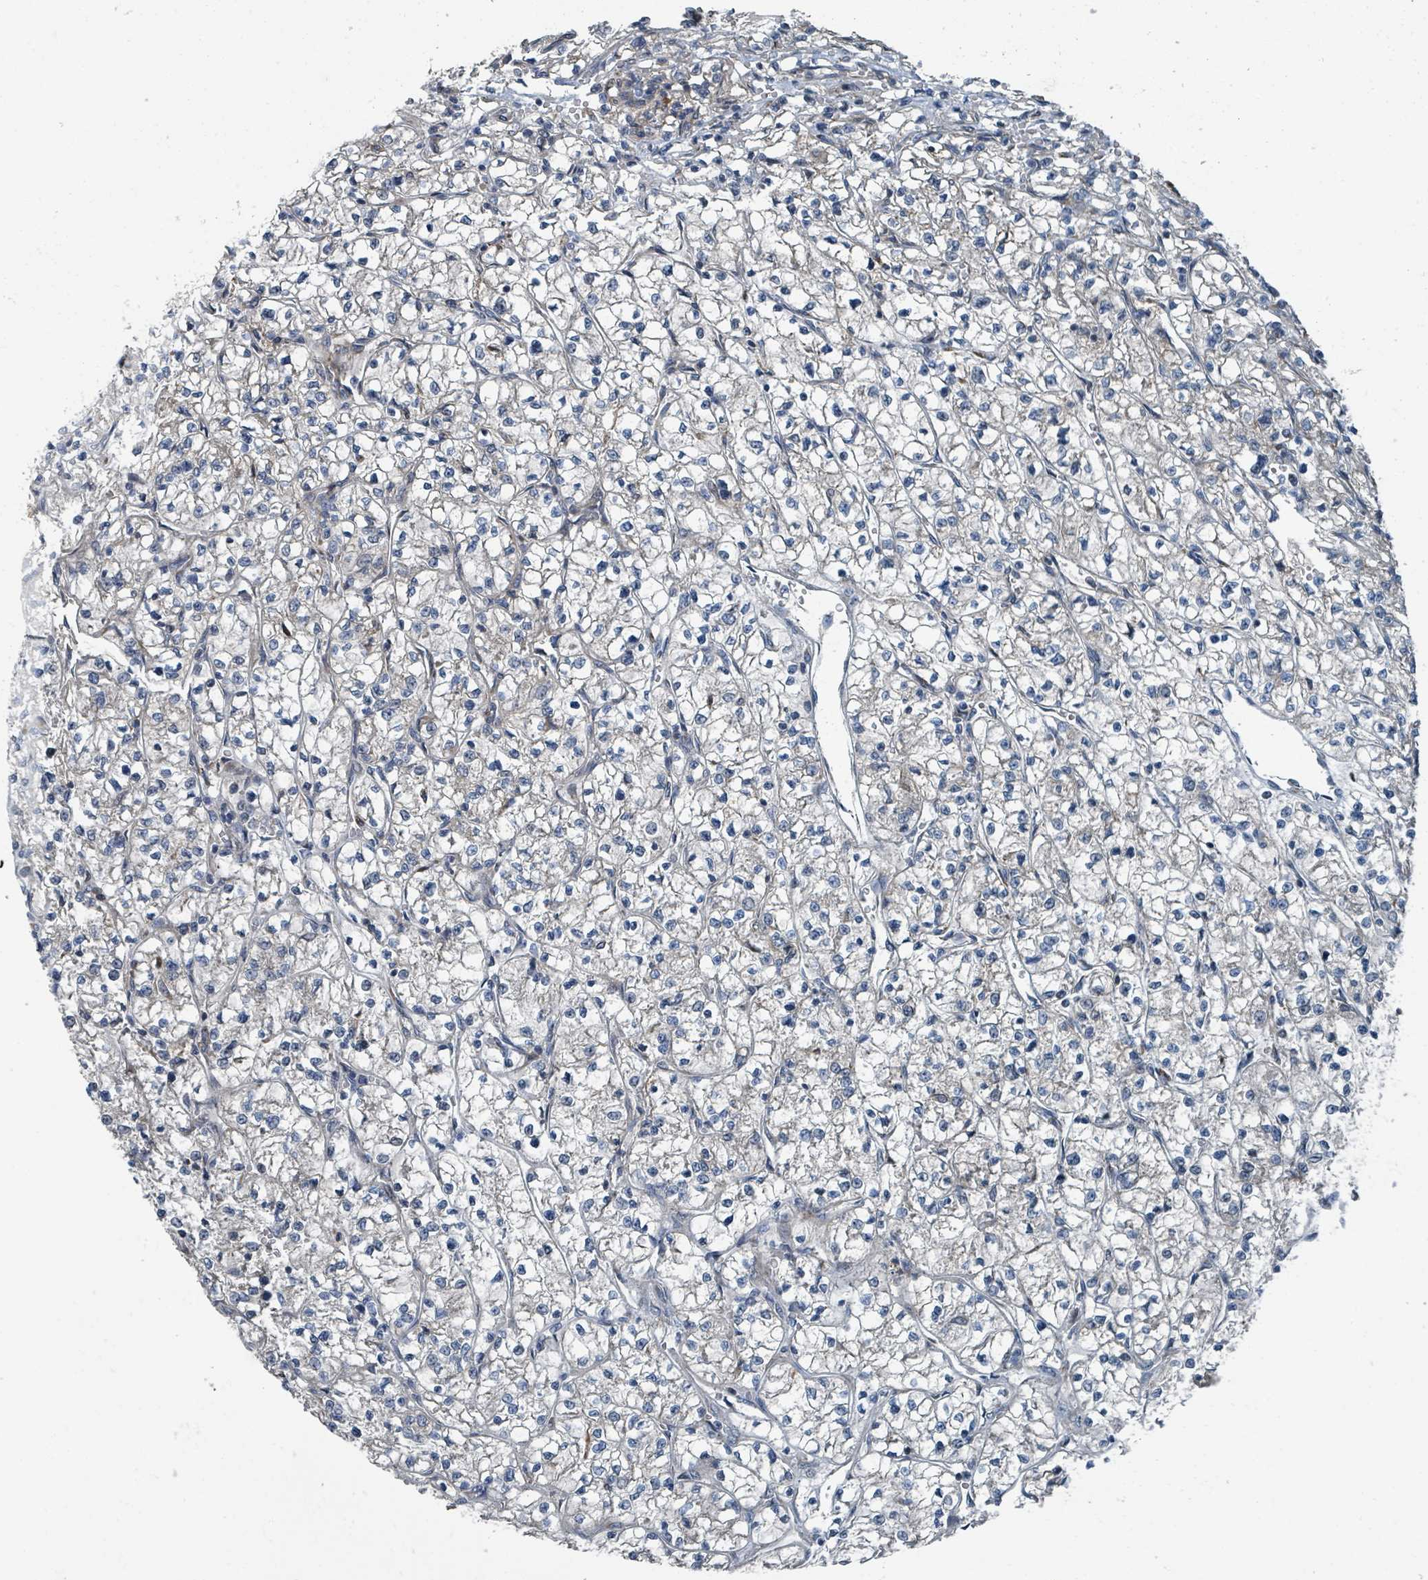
{"staining": {"intensity": "negative", "quantity": "none", "location": "none"}, "tissue": "renal cancer", "cell_type": "Tumor cells", "image_type": "cancer", "snomed": [{"axis": "morphology", "description": "Adenocarcinoma, NOS"}, {"axis": "topography", "description": "Kidney"}], "caption": "The micrograph reveals no staining of tumor cells in renal adenocarcinoma.", "gene": "DIPK2A", "patient": {"sex": "female", "age": 64}}